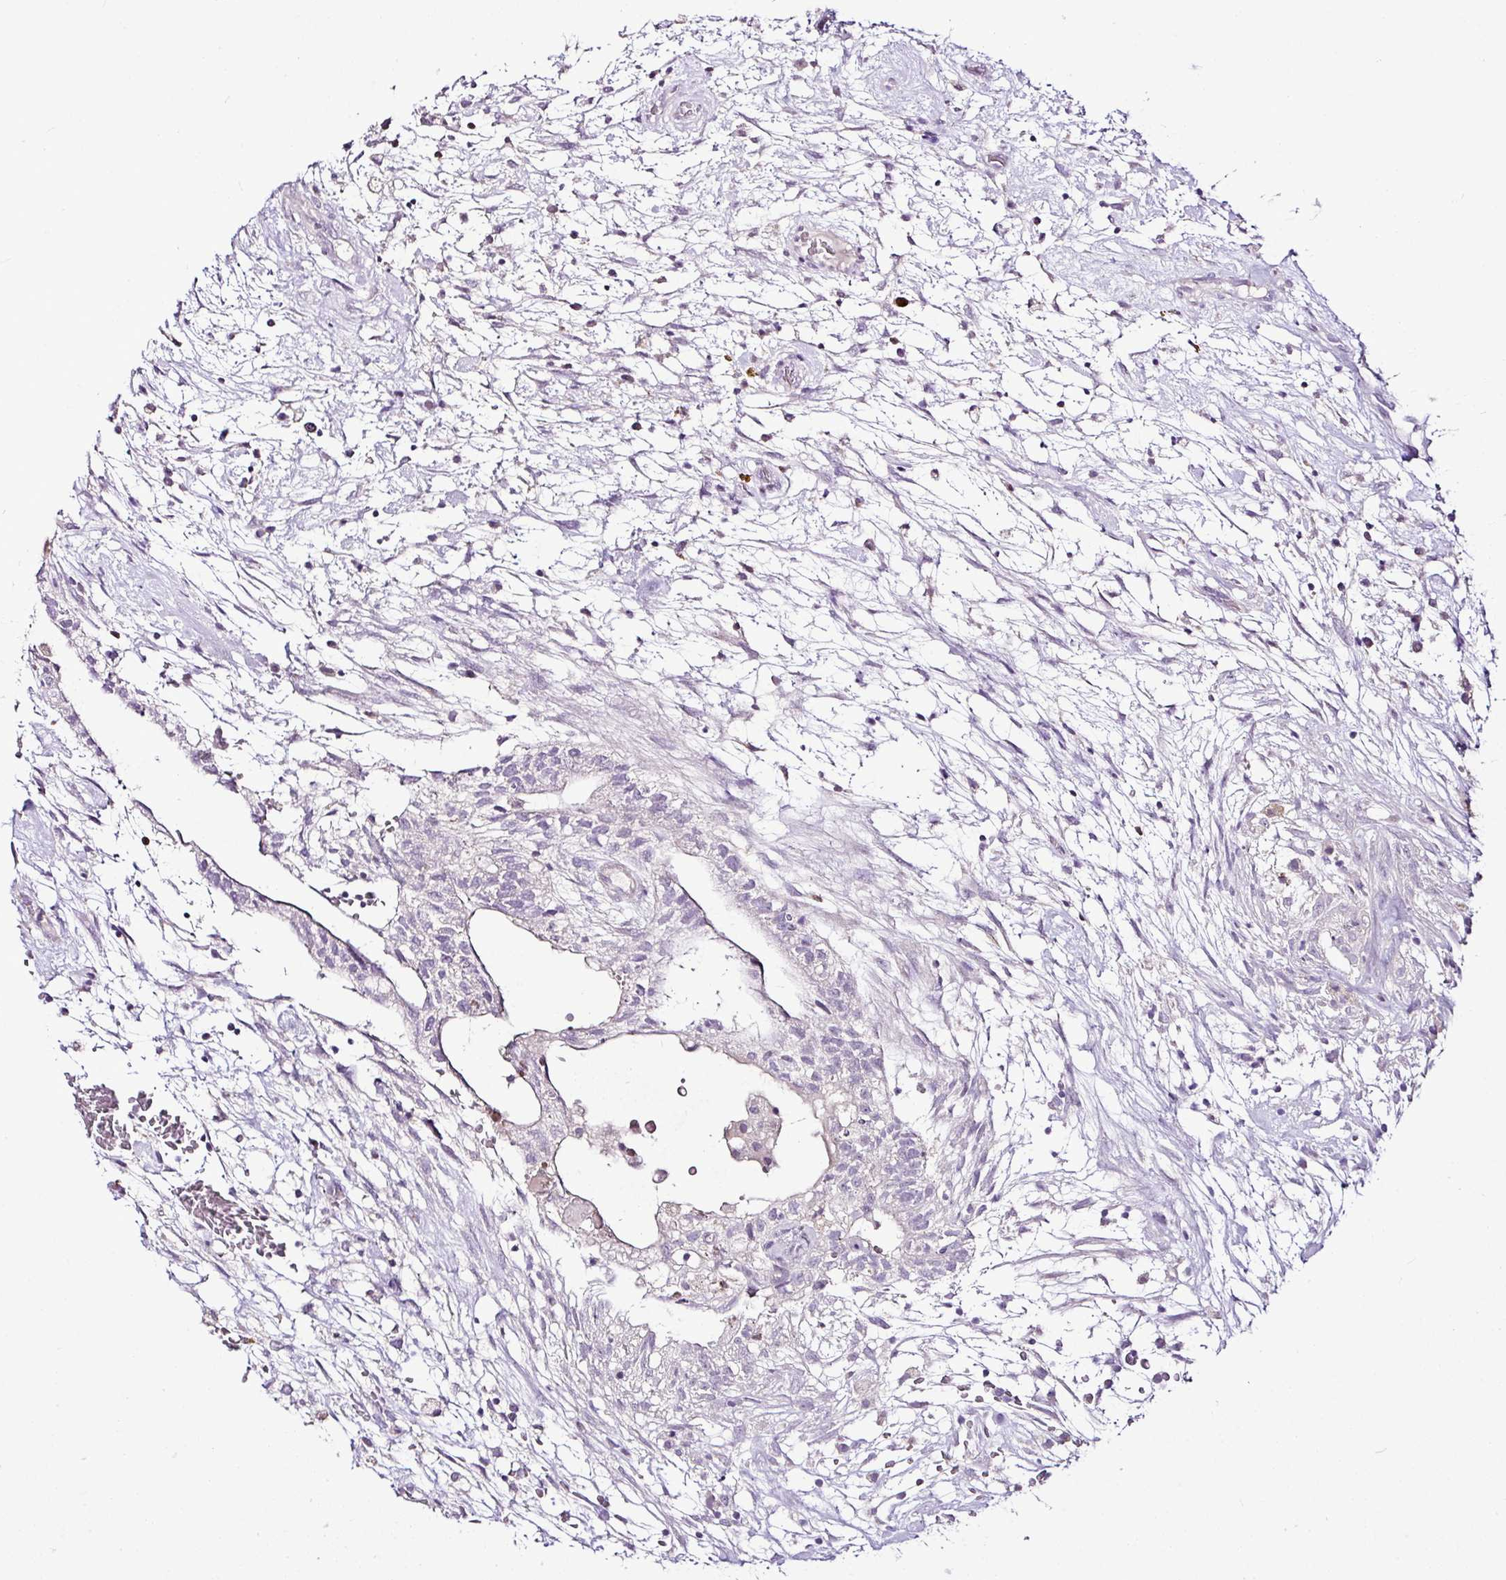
{"staining": {"intensity": "negative", "quantity": "none", "location": "none"}, "tissue": "testis cancer", "cell_type": "Tumor cells", "image_type": "cancer", "snomed": [{"axis": "morphology", "description": "Carcinoma, Embryonal, NOS"}, {"axis": "topography", "description": "Testis"}], "caption": "Human testis cancer stained for a protein using immunohistochemistry shows no staining in tumor cells.", "gene": "ESR1", "patient": {"sex": "male", "age": 32}}